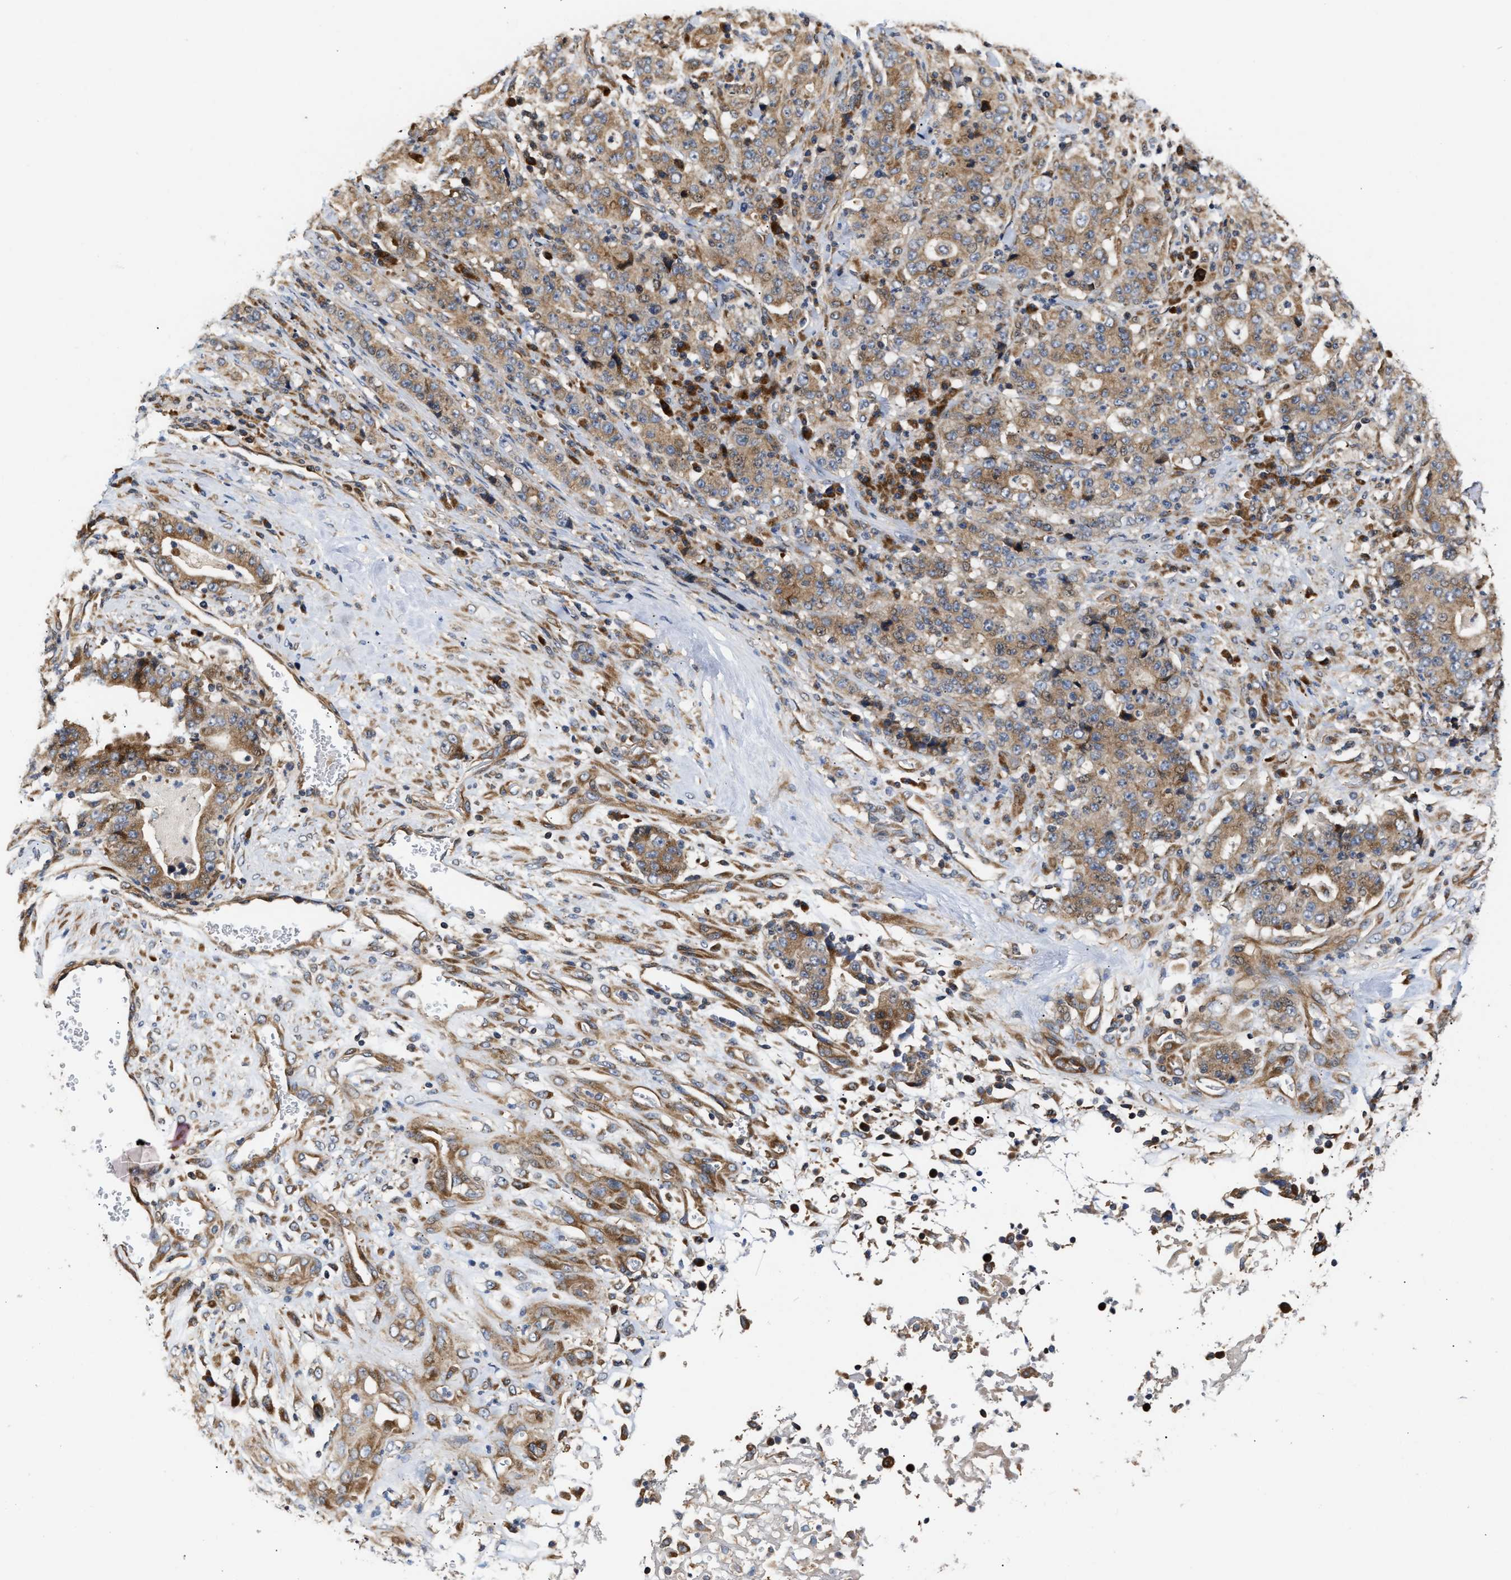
{"staining": {"intensity": "moderate", "quantity": ">75%", "location": "cytoplasmic/membranous"}, "tissue": "stomach cancer", "cell_type": "Tumor cells", "image_type": "cancer", "snomed": [{"axis": "morphology", "description": "Normal tissue, NOS"}, {"axis": "morphology", "description": "Adenocarcinoma, NOS"}, {"axis": "topography", "description": "Stomach, upper"}, {"axis": "topography", "description": "Stomach"}], "caption": "Tumor cells show medium levels of moderate cytoplasmic/membranous positivity in about >75% of cells in stomach cancer.", "gene": "CLIP2", "patient": {"sex": "male", "age": 59}}